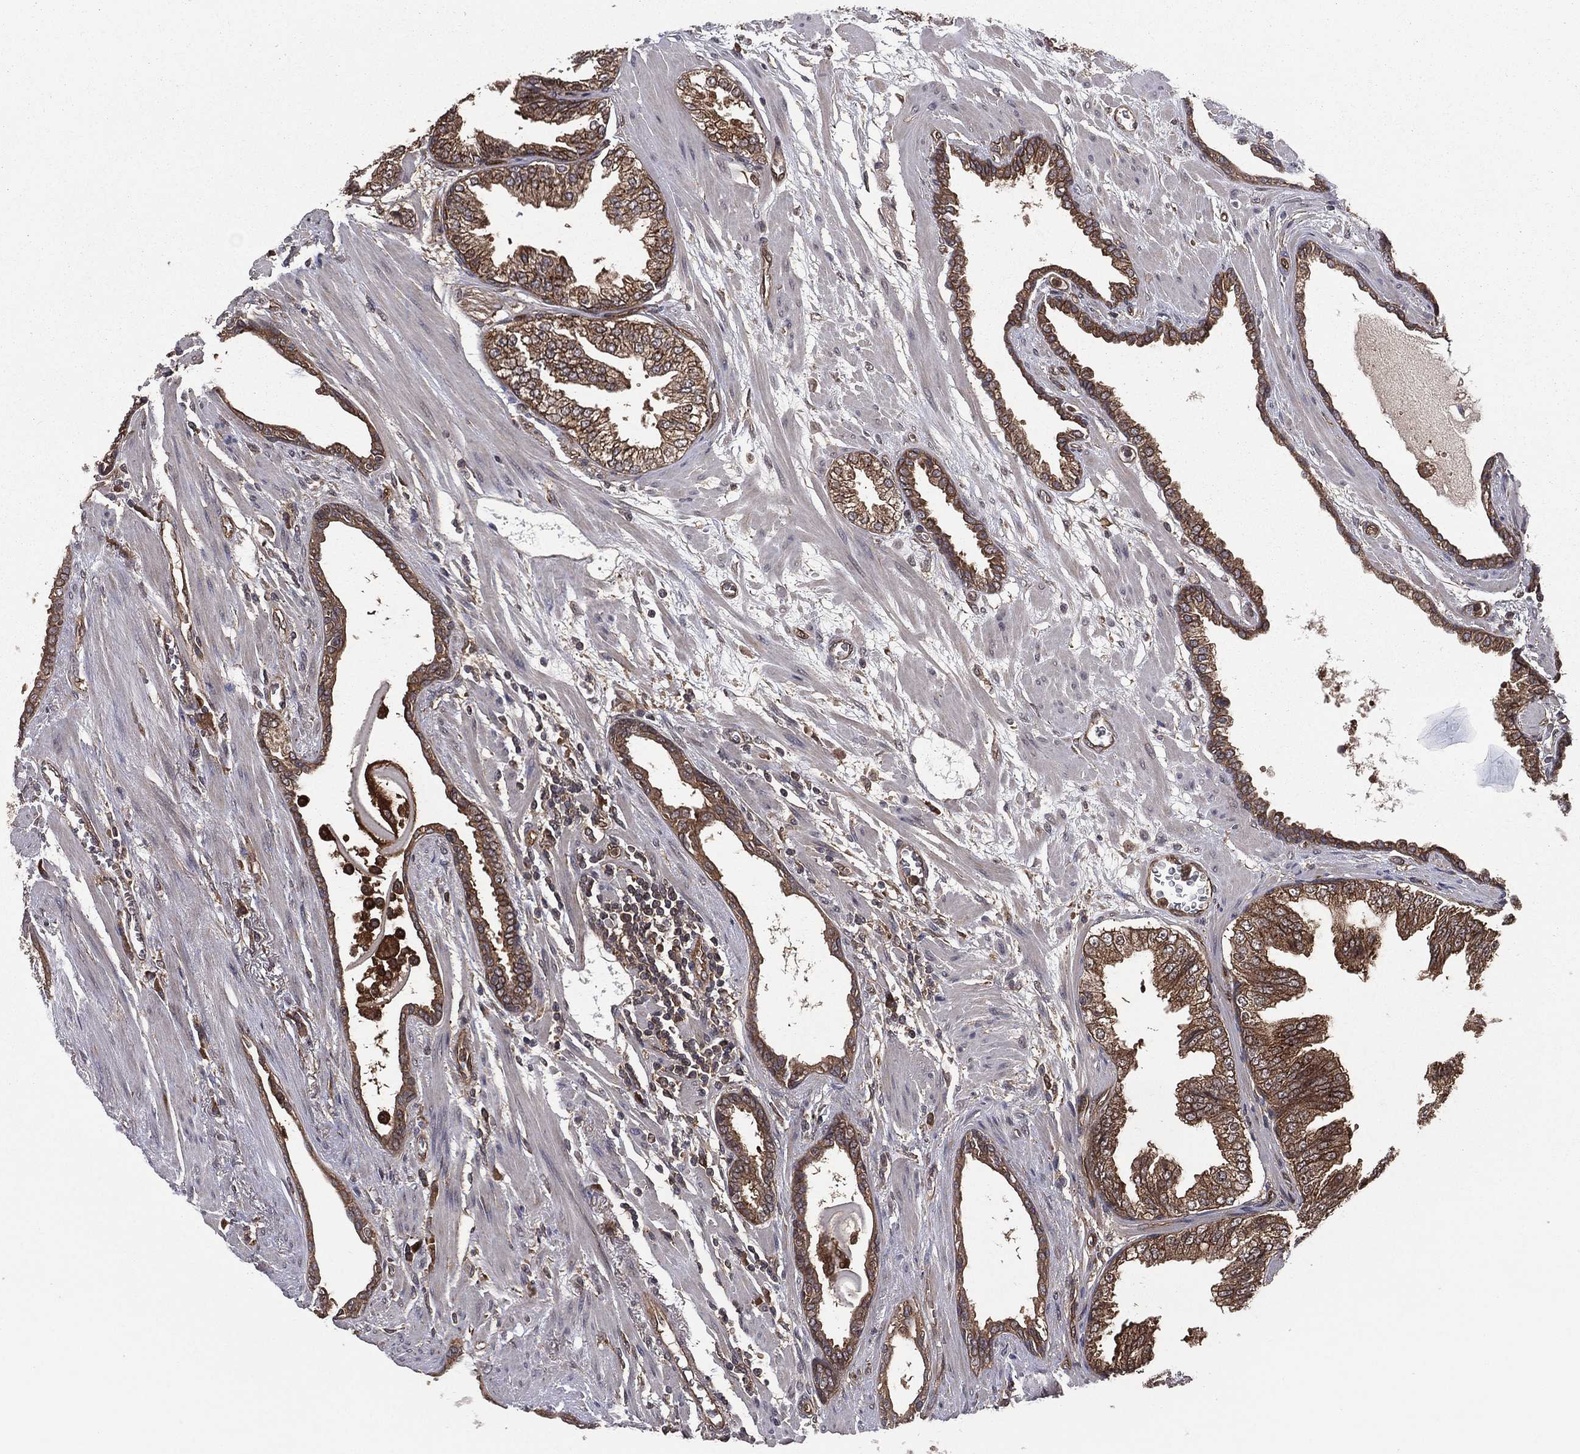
{"staining": {"intensity": "moderate", "quantity": ">75%", "location": "cytoplasmic/membranous"}, "tissue": "prostate cancer", "cell_type": "Tumor cells", "image_type": "cancer", "snomed": [{"axis": "morphology", "description": "Adenocarcinoma, Low grade"}, {"axis": "topography", "description": "Prostate"}], "caption": "Human adenocarcinoma (low-grade) (prostate) stained for a protein (brown) demonstrates moderate cytoplasmic/membranous positive positivity in about >75% of tumor cells.", "gene": "CERT1", "patient": {"sex": "male", "age": 69}}